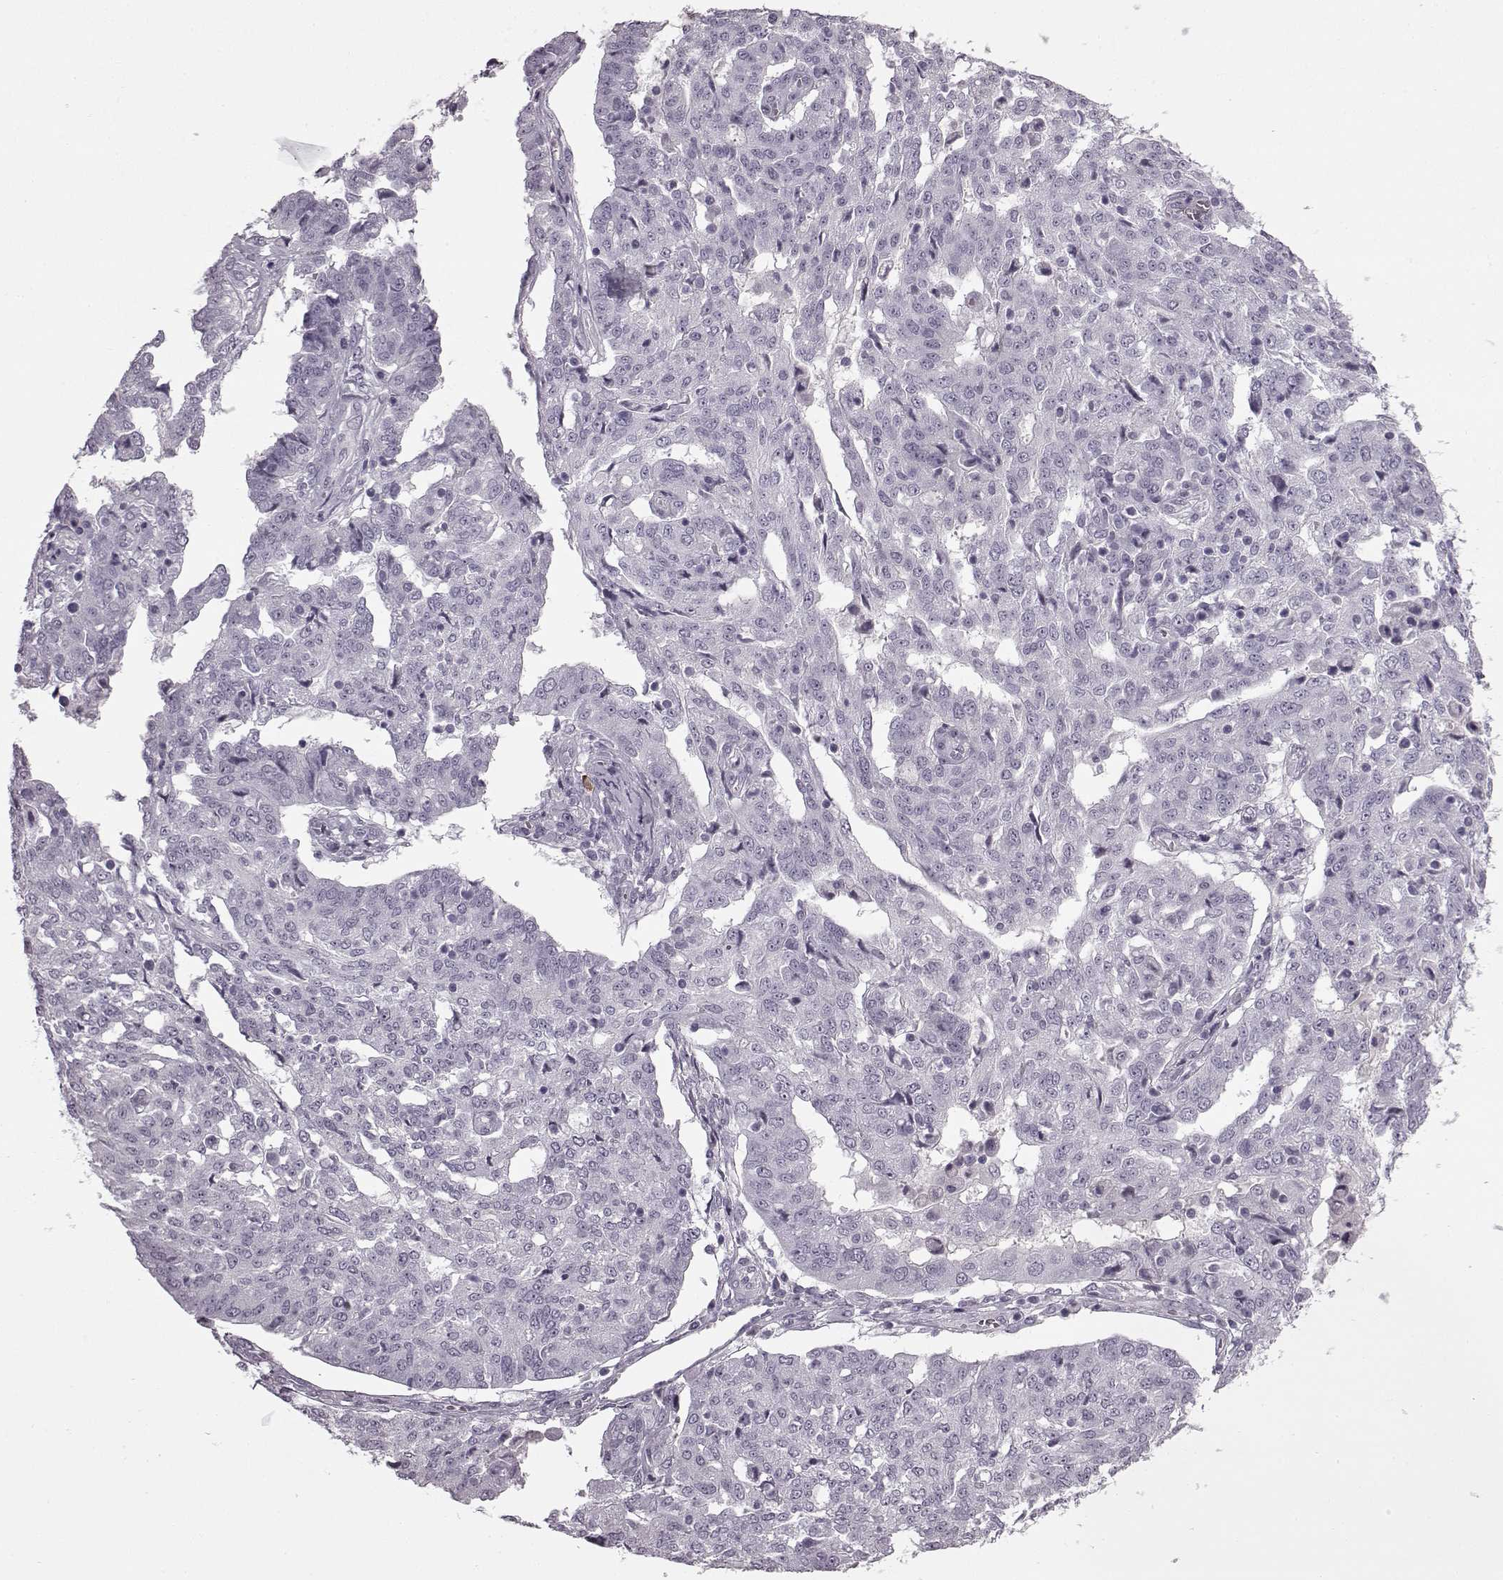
{"staining": {"intensity": "negative", "quantity": "none", "location": "none"}, "tissue": "ovarian cancer", "cell_type": "Tumor cells", "image_type": "cancer", "snomed": [{"axis": "morphology", "description": "Cystadenocarcinoma, serous, NOS"}, {"axis": "topography", "description": "Ovary"}], "caption": "DAB (3,3'-diaminobenzidine) immunohistochemical staining of human ovarian cancer shows no significant staining in tumor cells.", "gene": "PRPH2", "patient": {"sex": "female", "age": 67}}